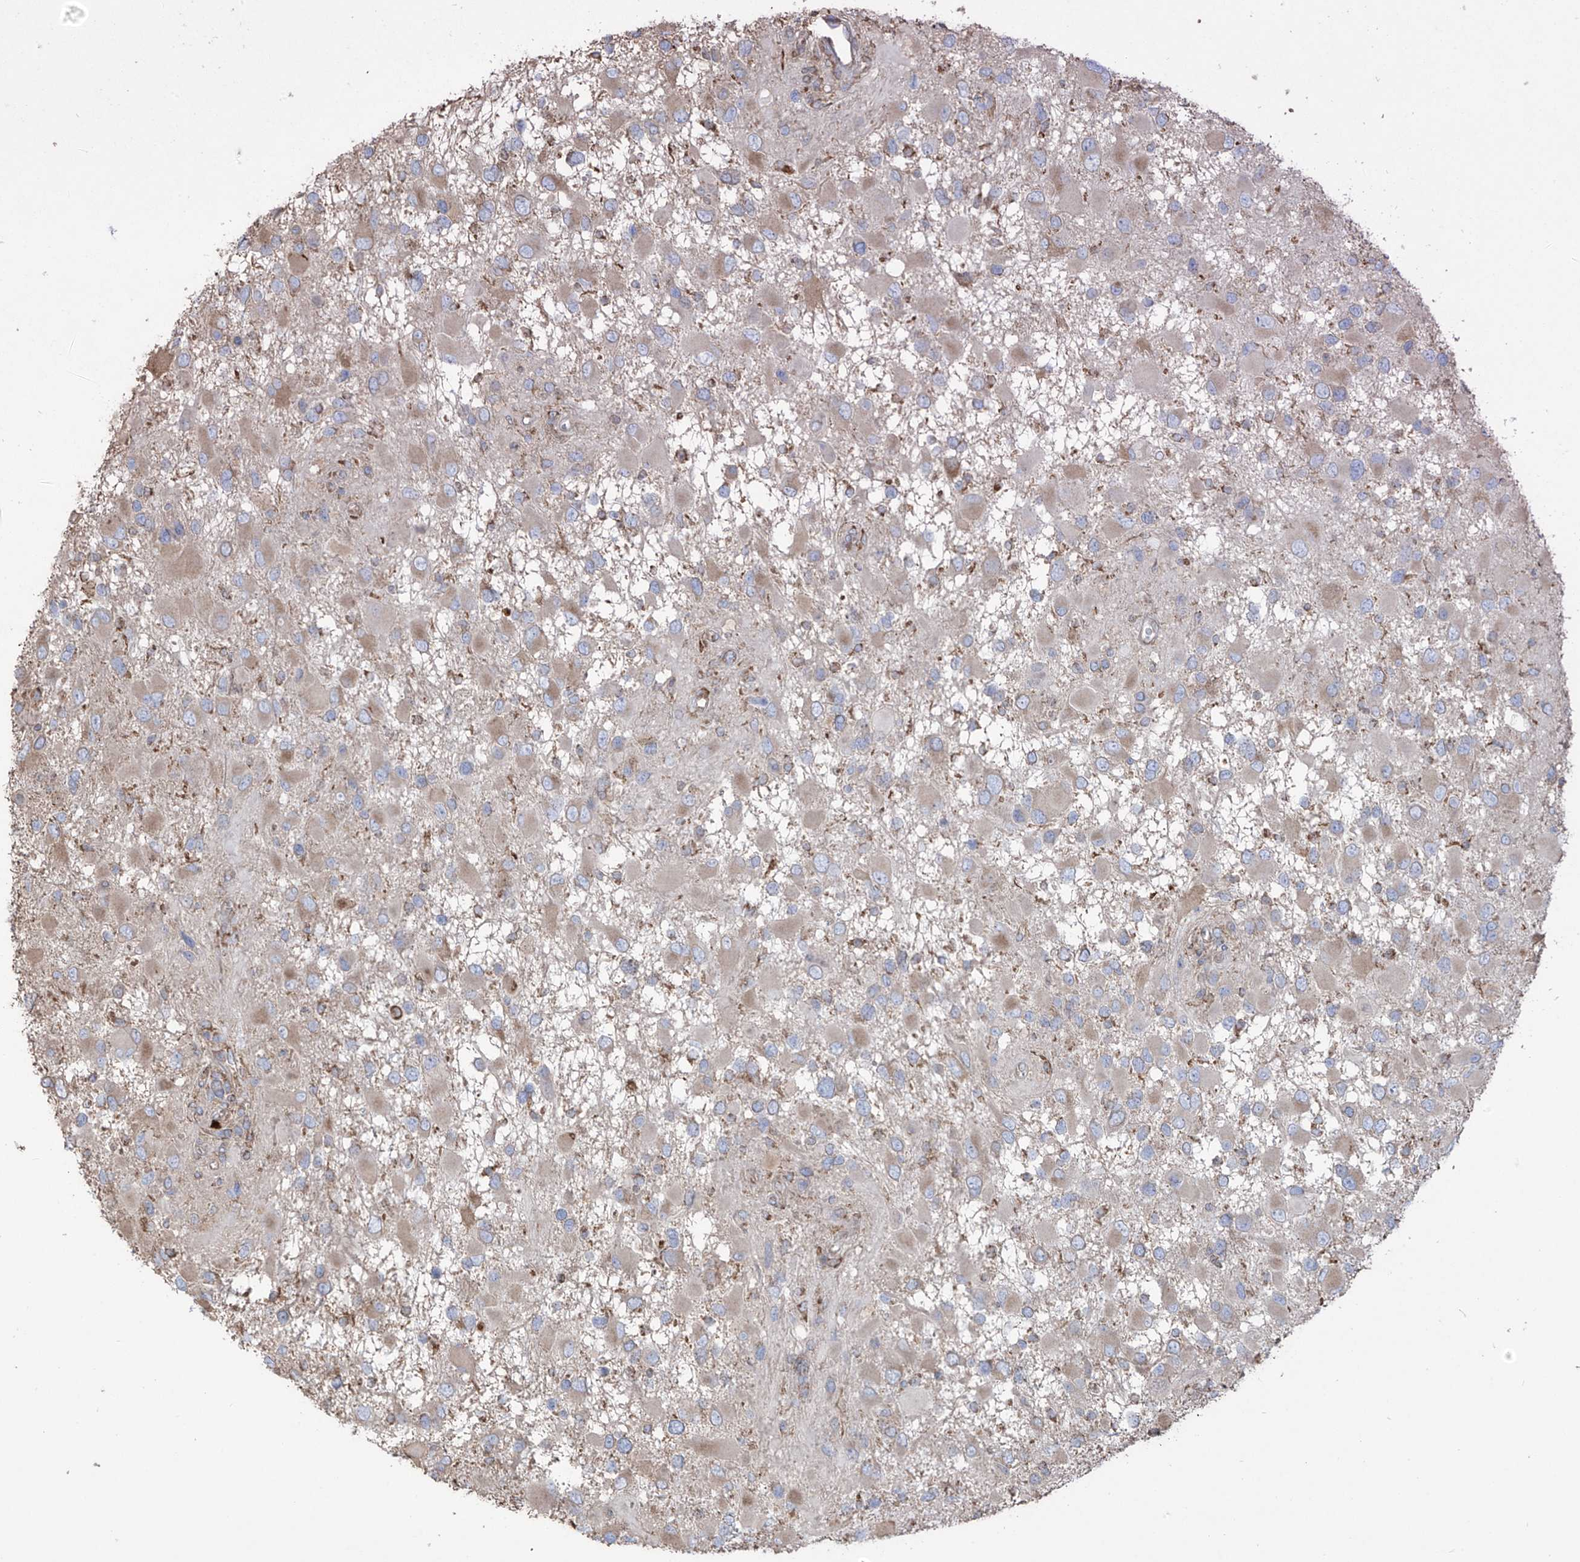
{"staining": {"intensity": "moderate", "quantity": "<25%", "location": "cytoplasmic/membranous"}, "tissue": "glioma", "cell_type": "Tumor cells", "image_type": "cancer", "snomed": [{"axis": "morphology", "description": "Glioma, malignant, High grade"}, {"axis": "topography", "description": "Brain"}], "caption": "The immunohistochemical stain labels moderate cytoplasmic/membranous positivity in tumor cells of glioma tissue.", "gene": "PDIA6", "patient": {"sex": "male", "age": 53}}